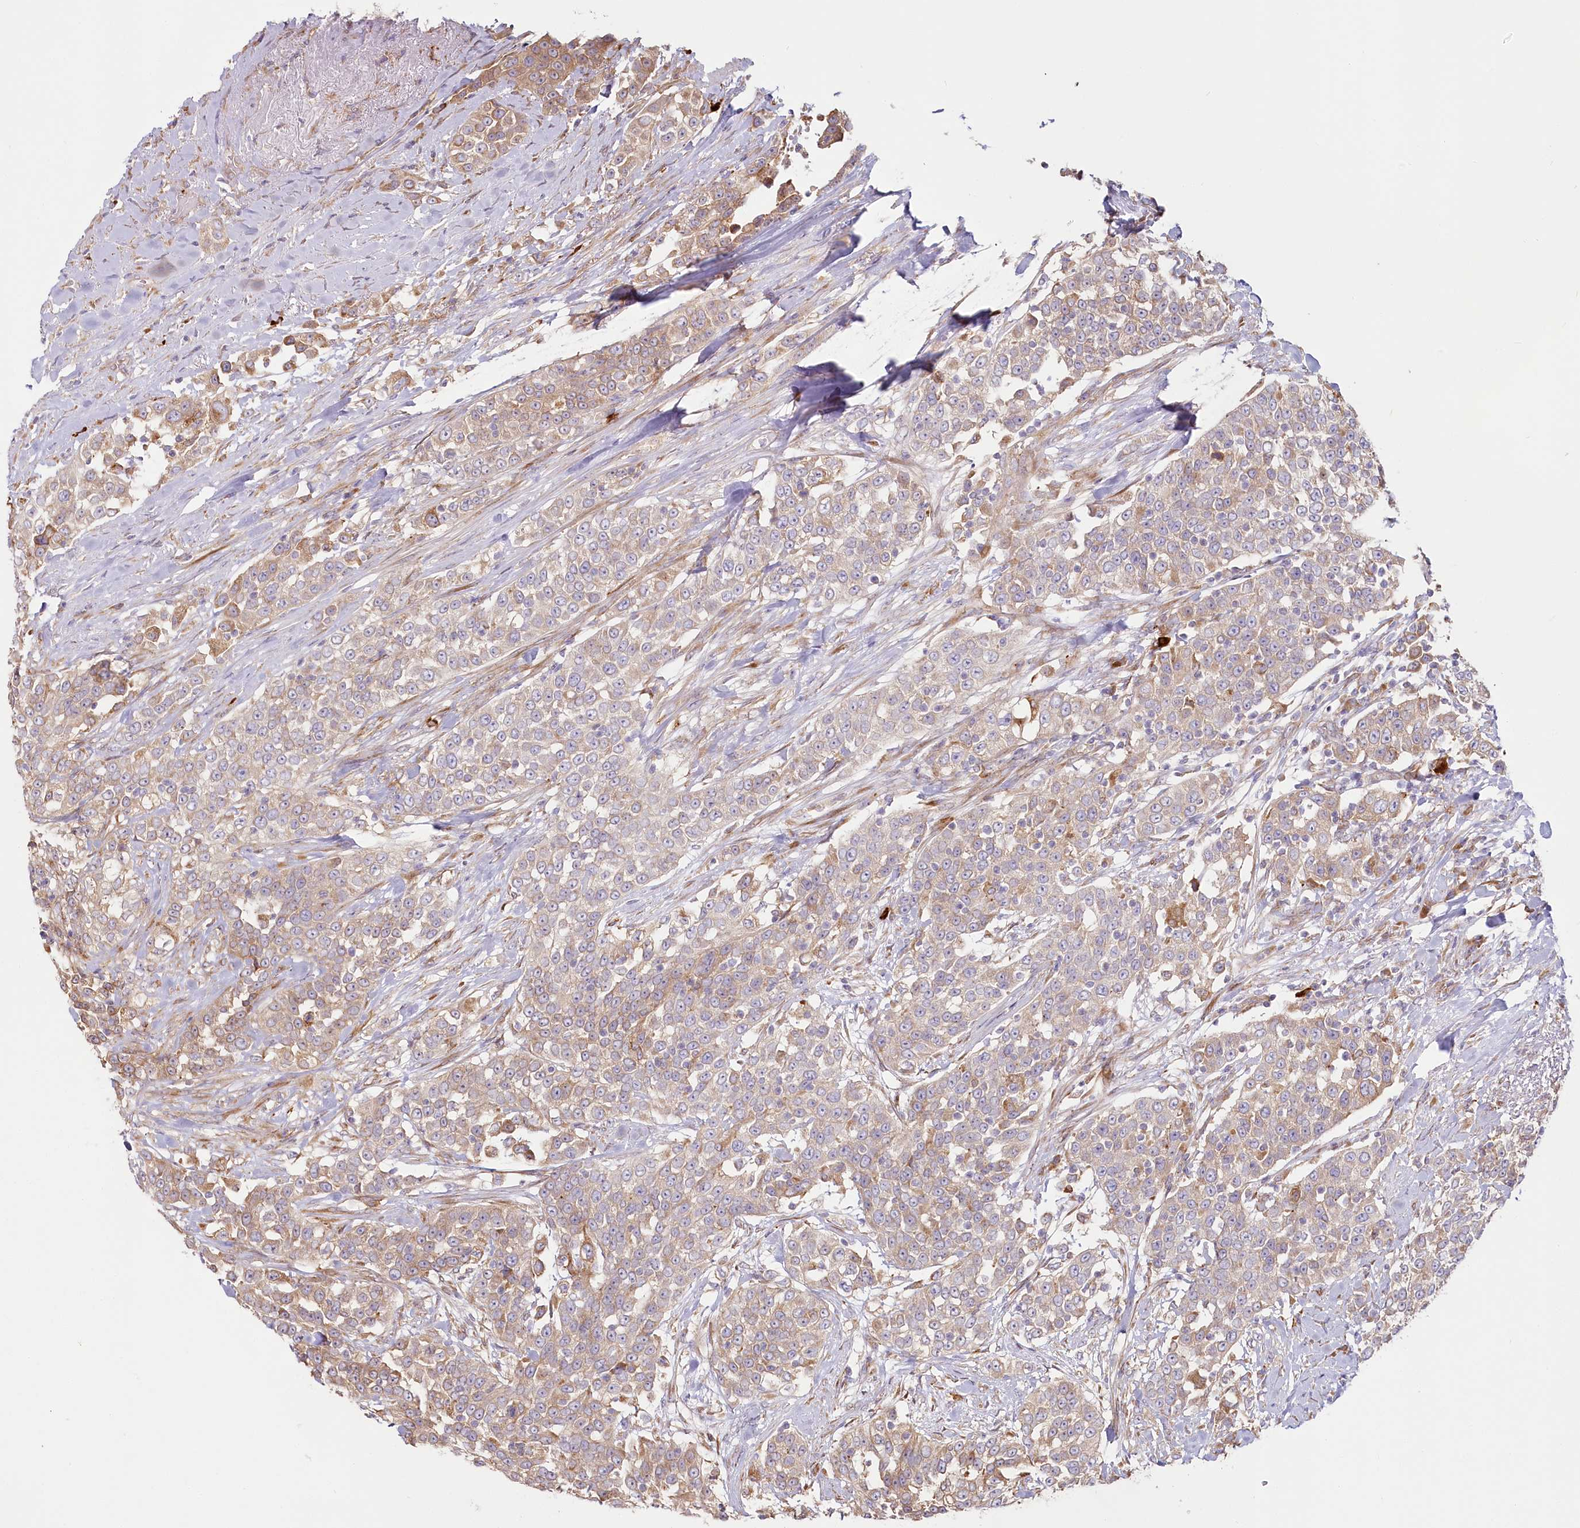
{"staining": {"intensity": "moderate", "quantity": ">75%", "location": "cytoplasmic/membranous"}, "tissue": "urothelial cancer", "cell_type": "Tumor cells", "image_type": "cancer", "snomed": [{"axis": "morphology", "description": "Urothelial carcinoma, High grade"}, {"axis": "topography", "description": "Urinary bladder"}], "caption": "The image displays immunohistochemical staining of urothelial cancer. There is moderate cytoplasmic/membranous expression is present in approximately >75% of tumor cells. (DAB (3,3'-diaminobenzidine) IHC with brightfield microscopy, high magnification).", "gene": "HARS2", "patient": {"sex": "female", "age": 80}}